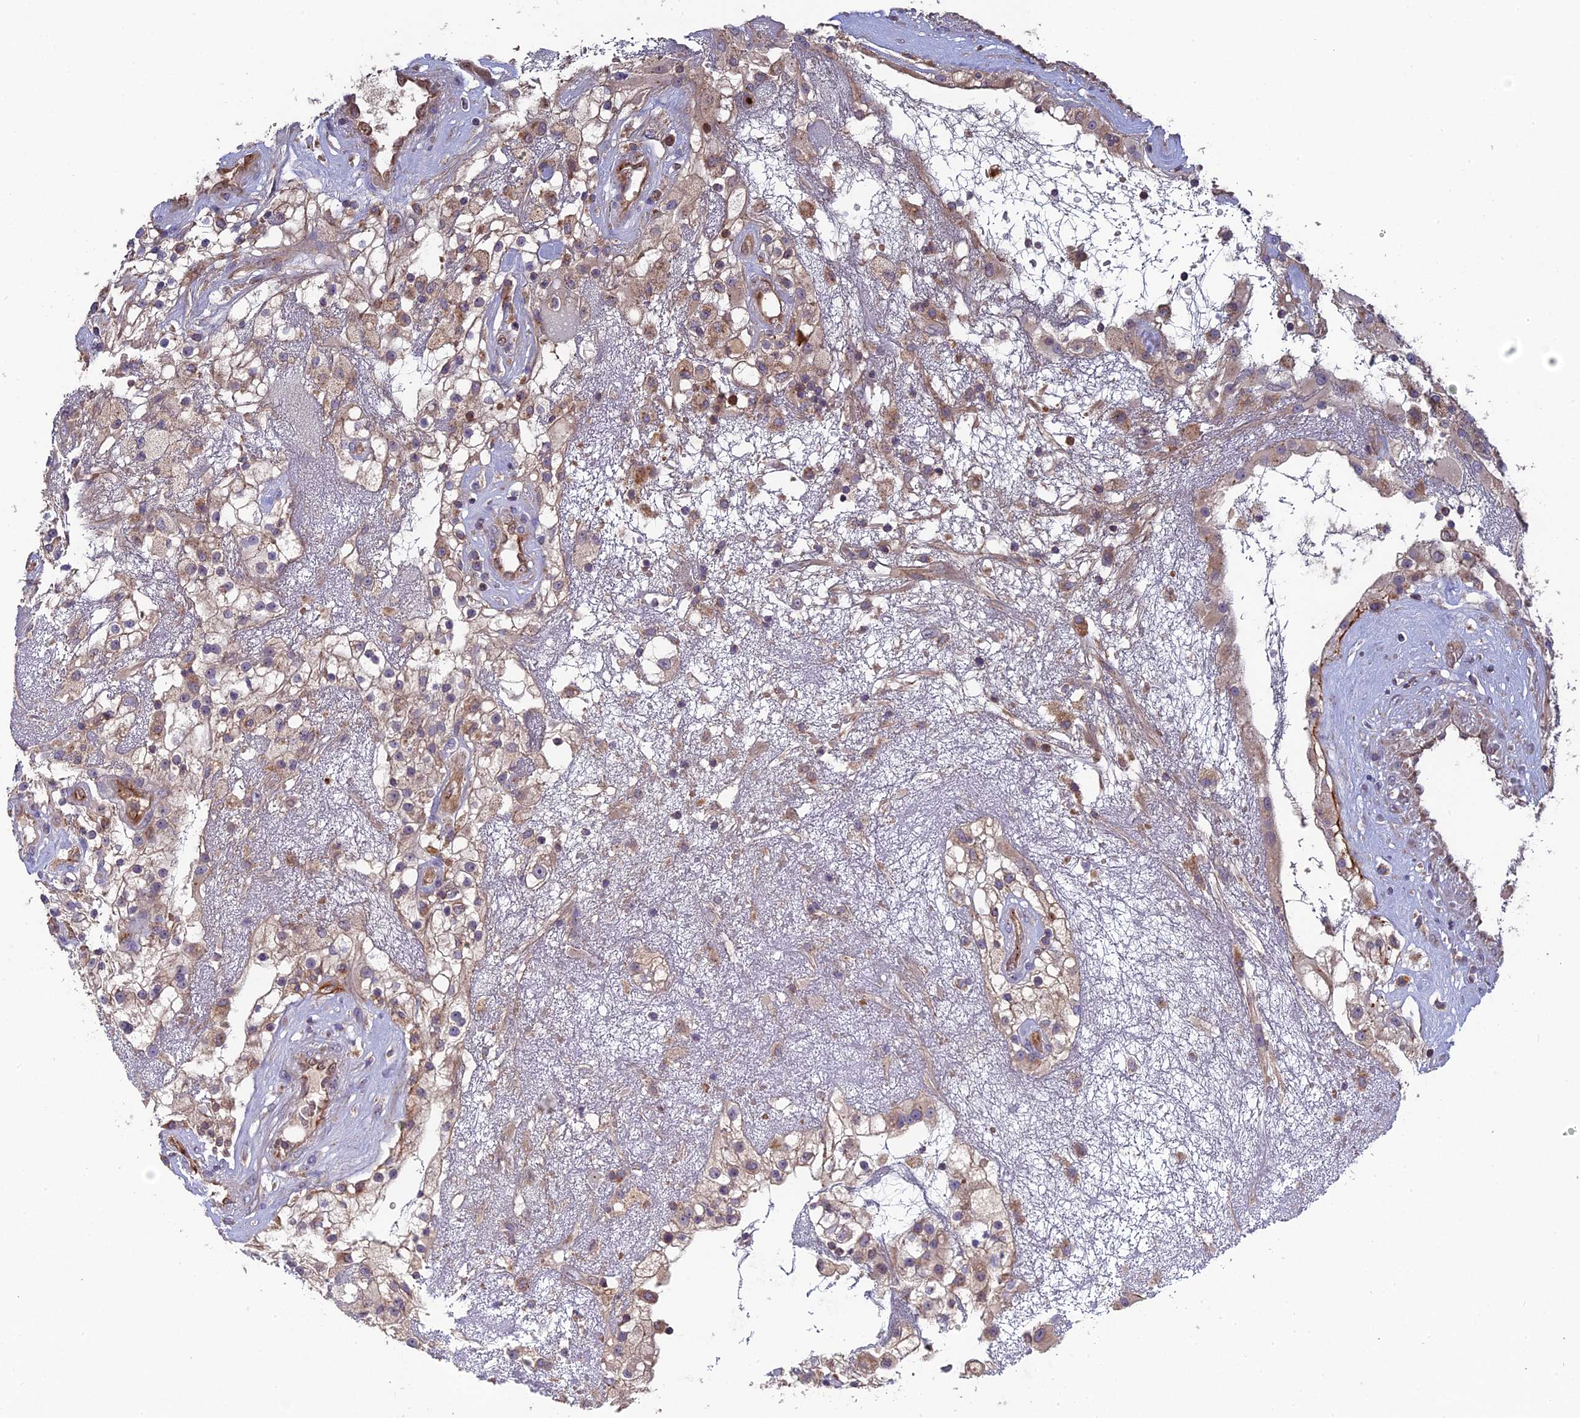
{"staining": {"intensity": "moderate", "quantity": "<25%", "location": "cytoplasmic/membranous"}, "tissue": "renal cancer", "cell_type": "Tumor cells", "image_type": "cancer", "snomed": [{"axis": "morphology", "description": "Adenocarcinoma, NOS"}, {"axis": "topography", "description": "Kidney"}], "caption": "Tumor cells reveal low levels of moderate cytoplasmic/membranous staining in about <25% of cells in human adenocarcinoma (renal).", "gene": "RPIA", "patient": {"sex": "female", "age": 52}}